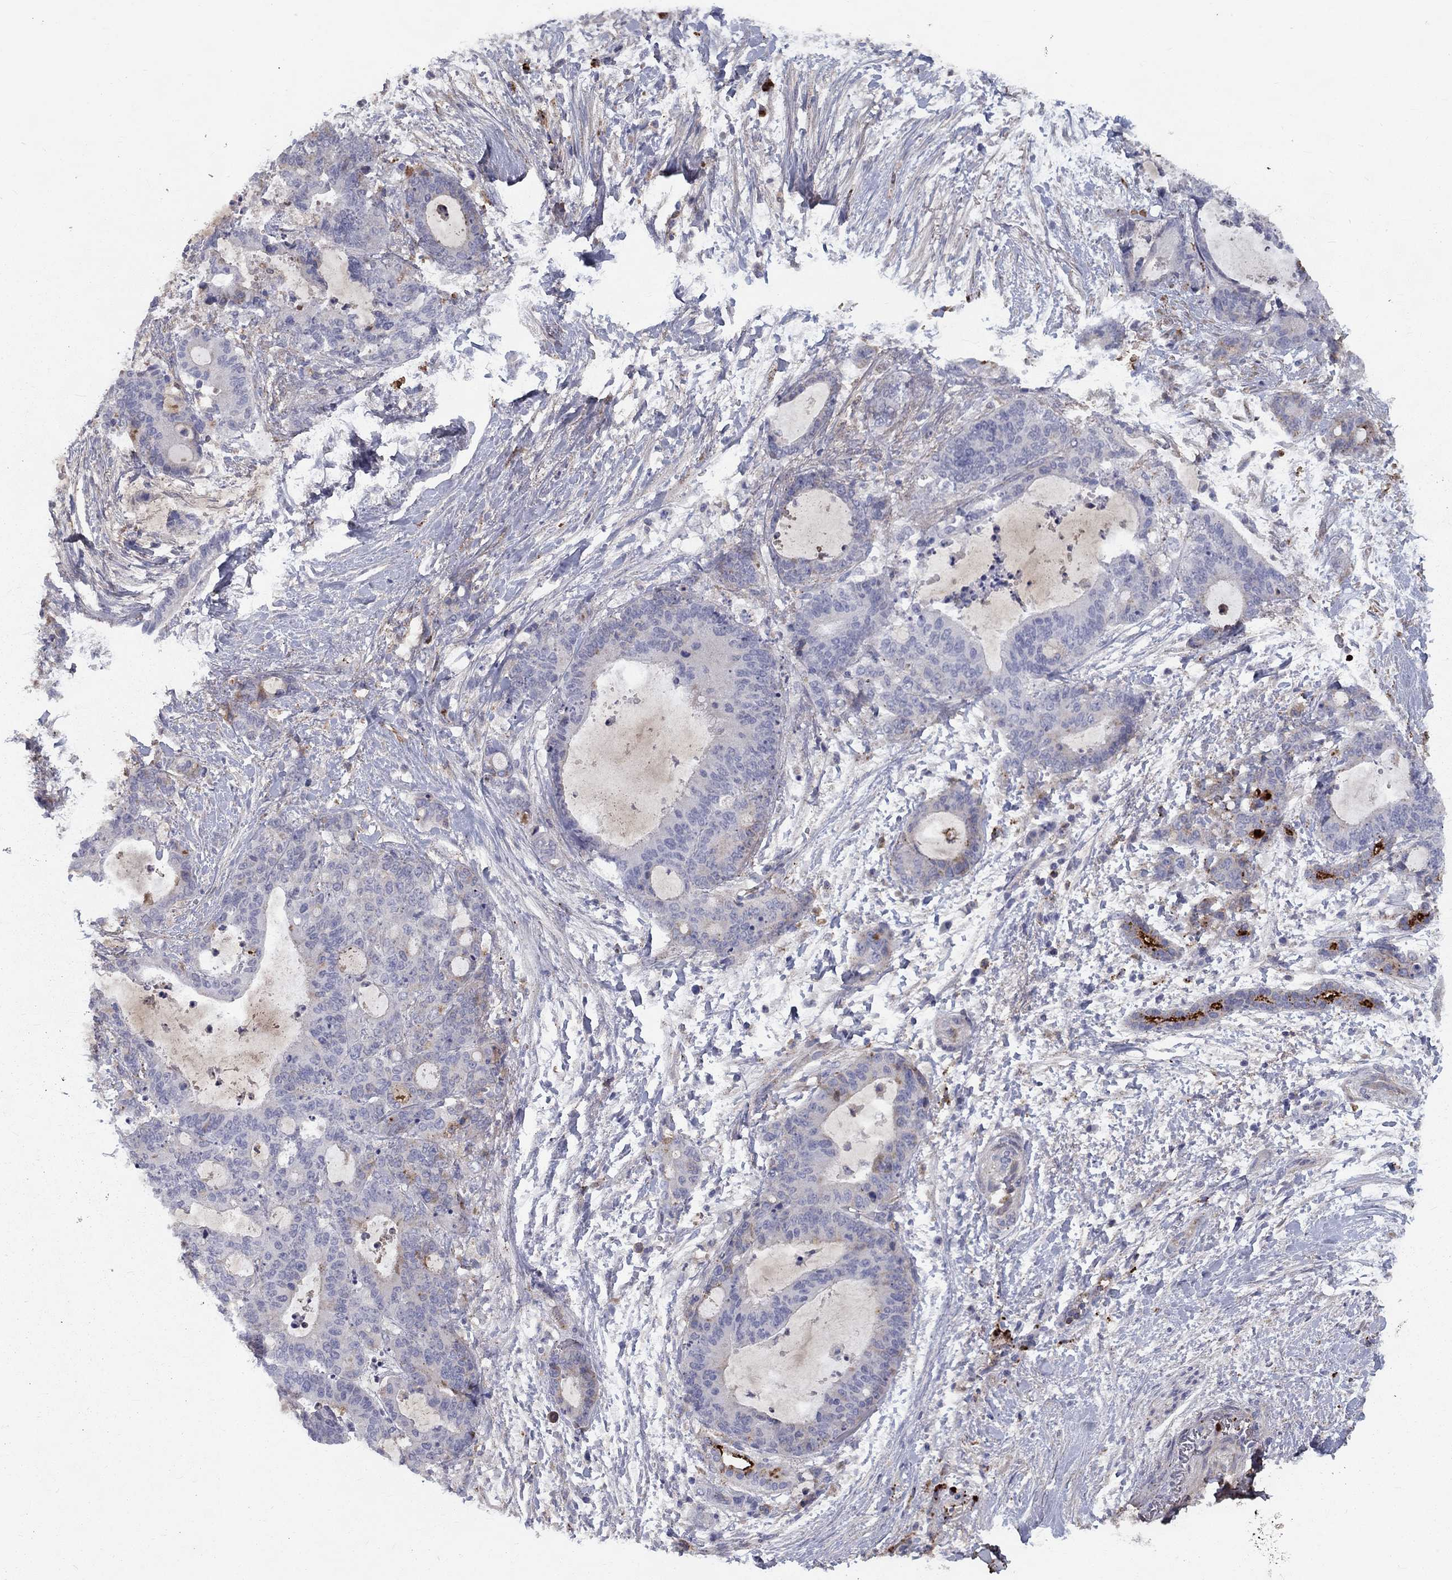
{"staining": {"intensity": "strong", "quantity": "<25%", "location": "cytoplasmic/membranous"}, "tissue": "liver cancer", "cell_type": "Tumor cells", "image_type": "cancer", "snomed": [{"axis": "morphology", "description": "Cholangiocarcinoma"}, {"axis": "topography", "description": "Liver"}], "caption": "This is an image of immunohistochemistry staining of liver cancer, which shows strong staining in the cytoplasmic/membranous of tumor cells.", "gene": "EPDR1", "patient": {"sex": "female", "age": 73}}